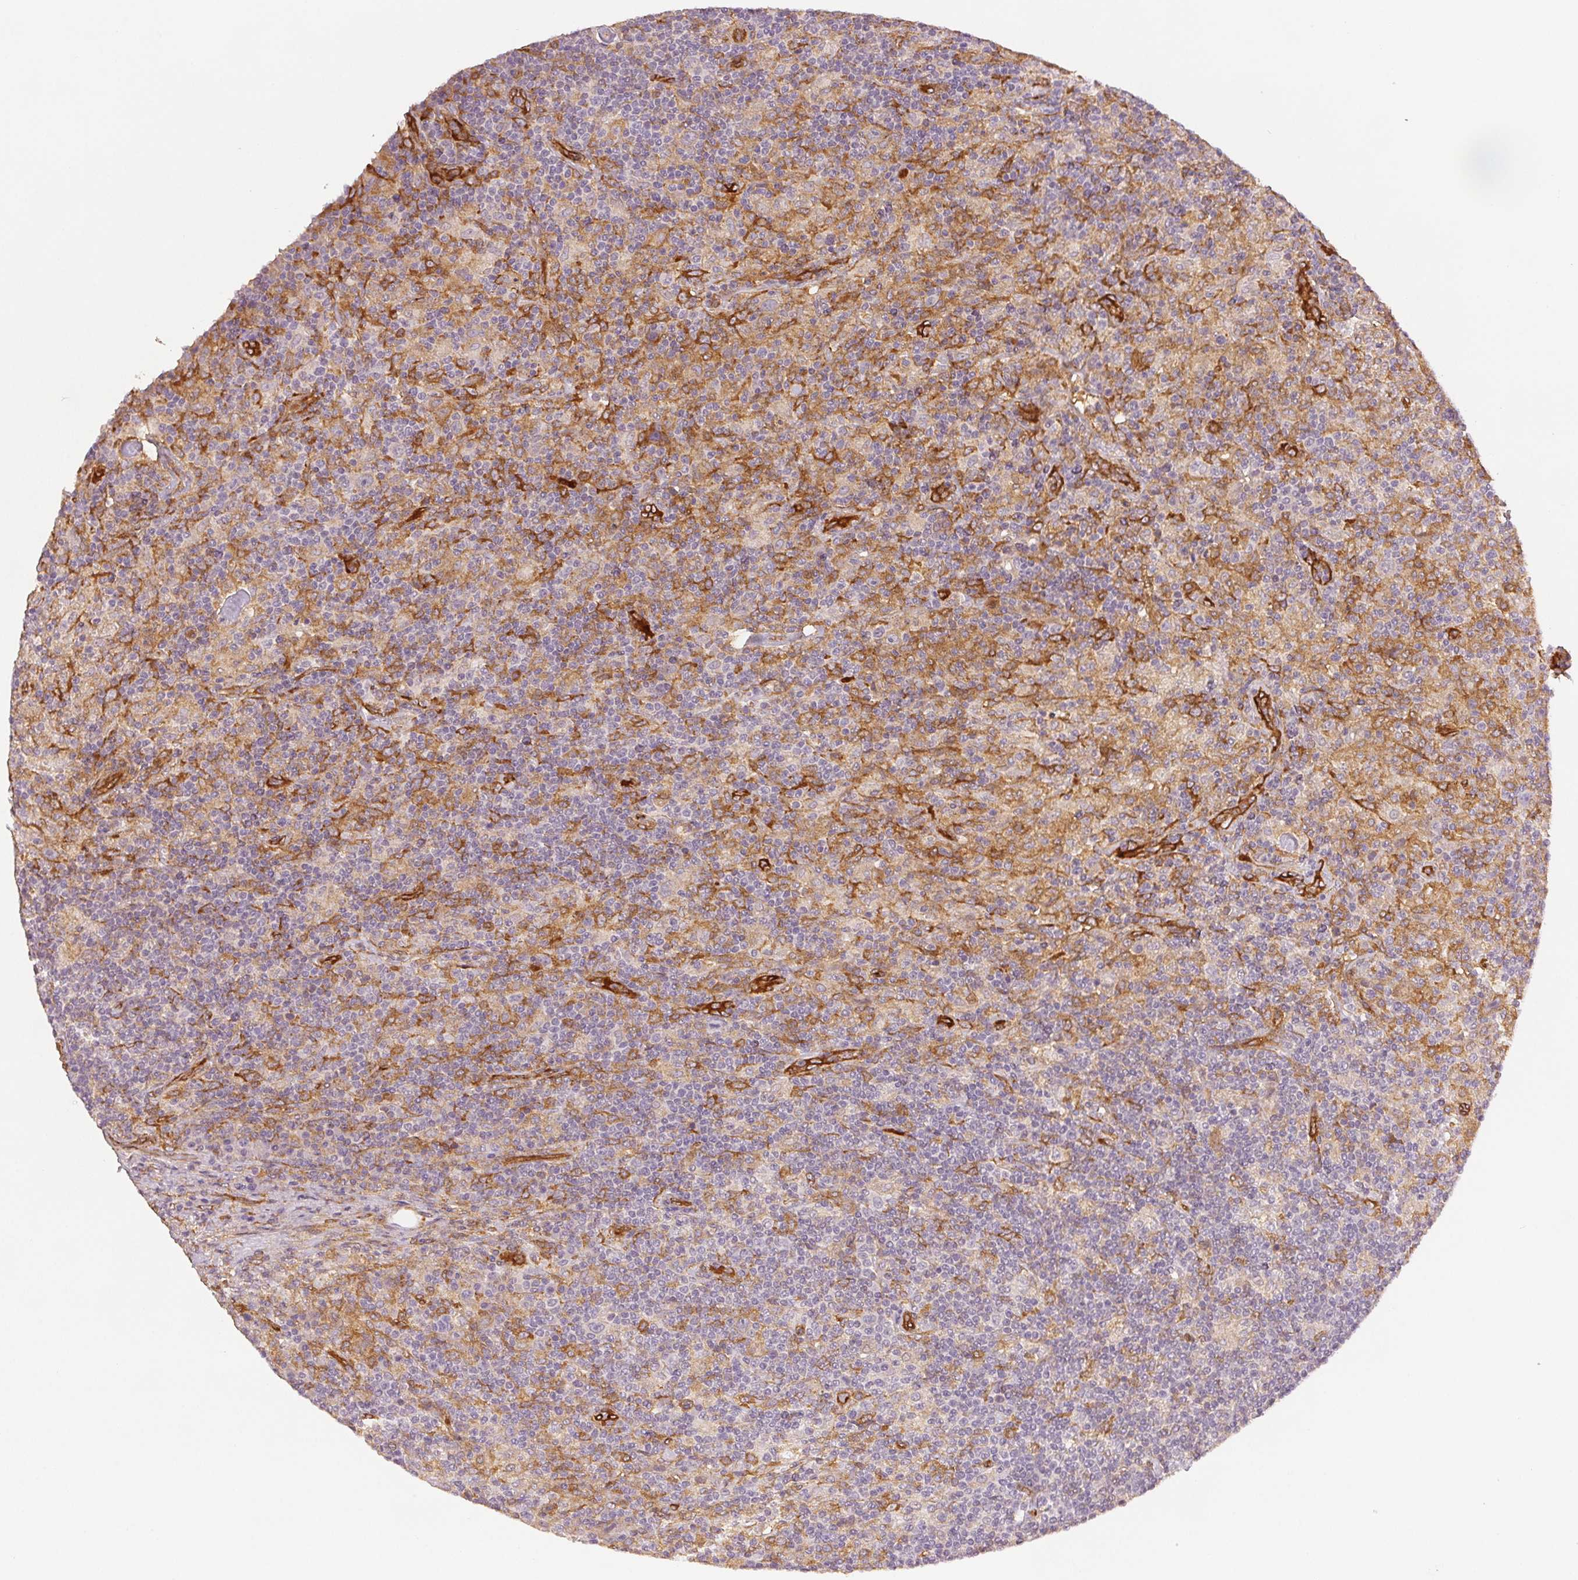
{"staining": {"intensity": "negative", "quantity": "none", "location": "none"}, "tissue": "lymphoma", "cell_type": "Tumor cells", "image_type": "cancer", "snomed": [{"axis": "morphology", "description": "Hodgkin's disease, NOS"}, {"axis": "topography", "description": "Lymph node"}], "caption": "A high-resolution micrograph shows immunohistochemistry (IHC) staining of lymphoma, which exhibits no significant expression in tumor cells.", "gene": "DIAPH2", "patient": {"sex": "male", "age": 70}}